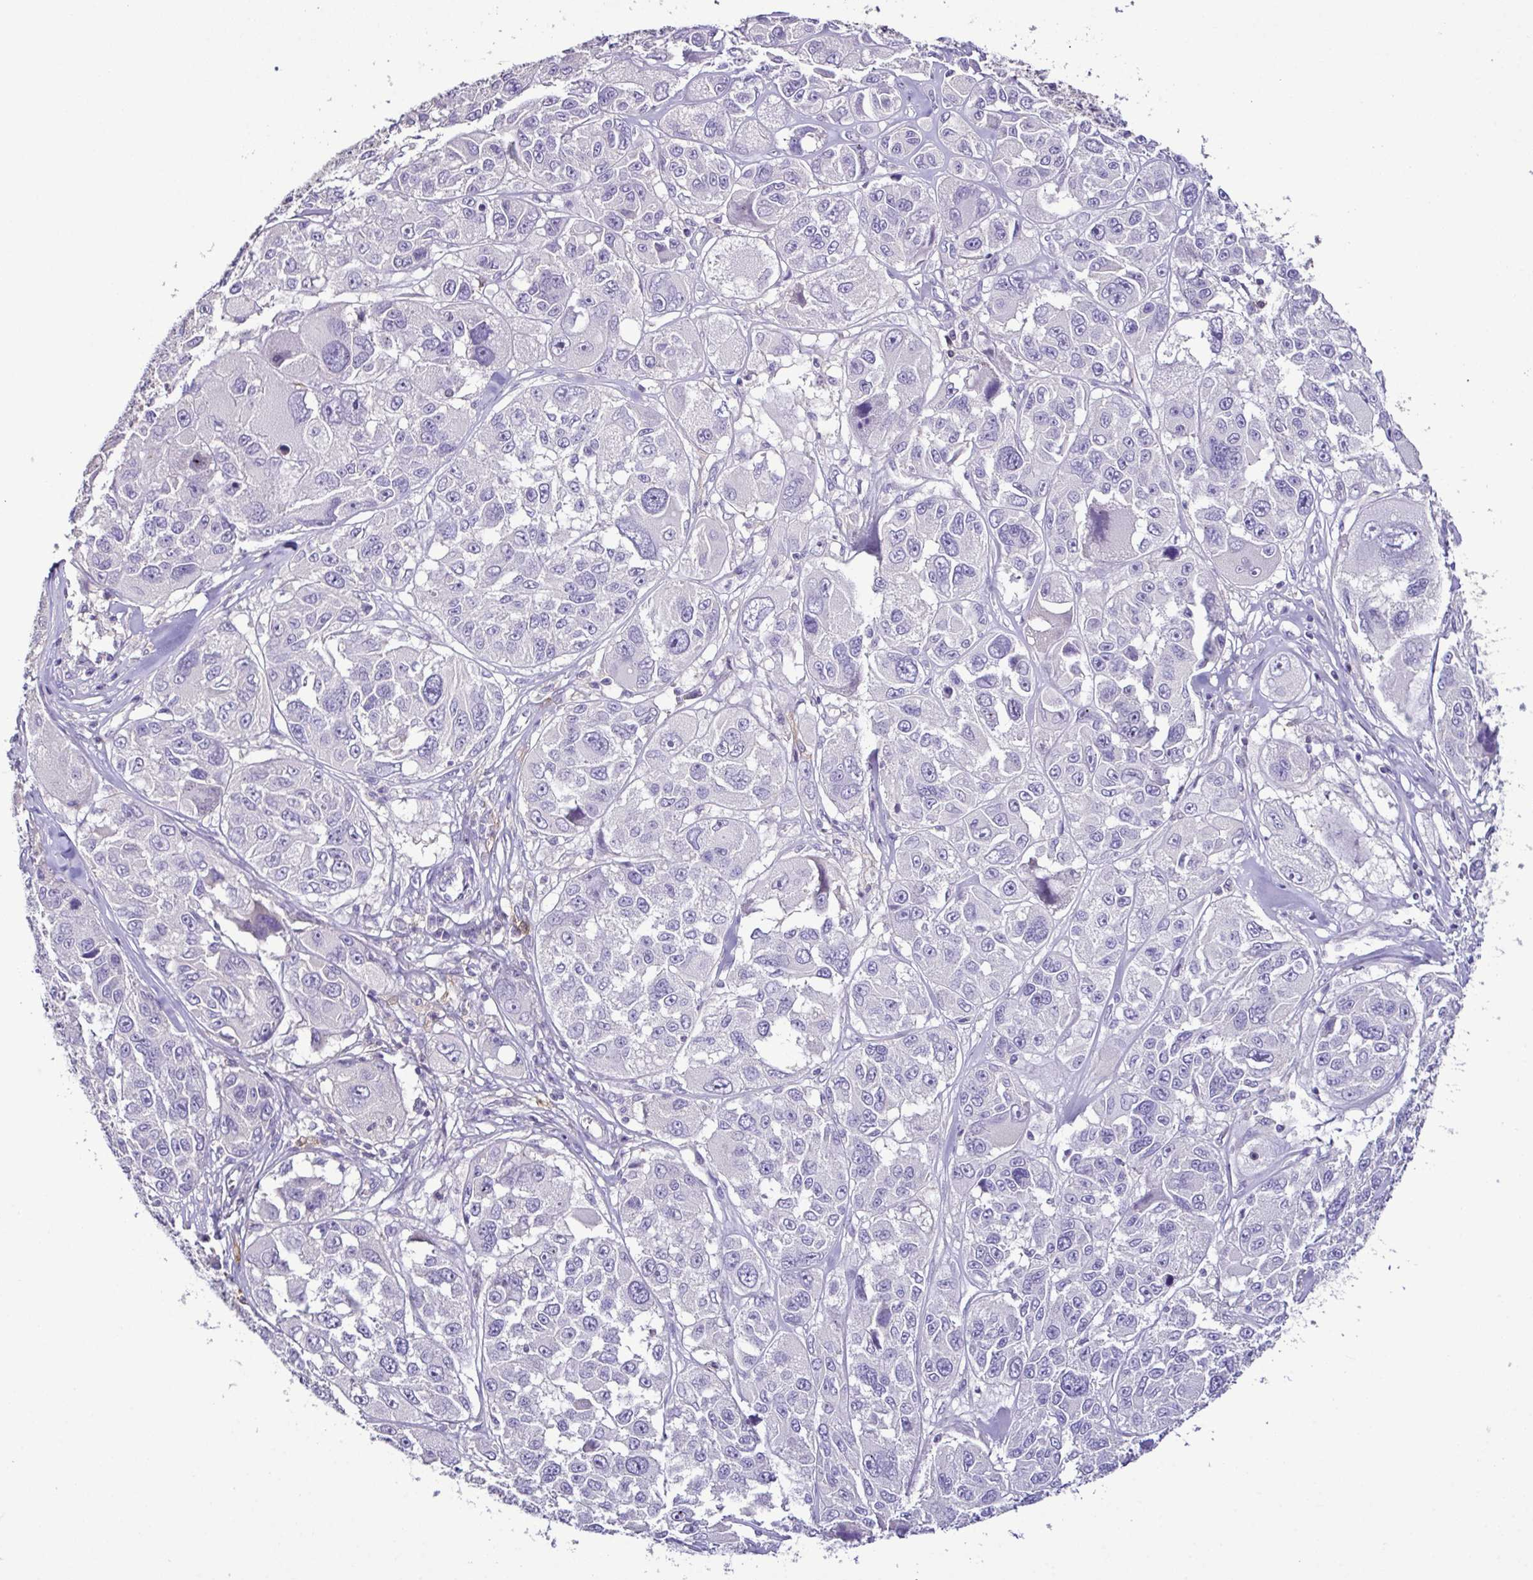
{"staining": {"intensity": "negative", "quantity": "none", "location": "none"}, "tissue": "melanoma", "cell_type": "Tumor cells", "image_type": "cancer", "snomed": [{"axis": "morphology", "description": "Malignant melanoma, NOS"}, {"axis": "topography", "description": "Skin"}], "caption": "Immunohistochemical staining of human malignant melanoma demonstrates no significant expression in tumor cells. (Stains: DAB IHC with hematoxylin counter stain, Microscopy: brightfield microscopy at high magnification).", "gene": "MARCO", "patient": {"sex": "female", "age": 66}}